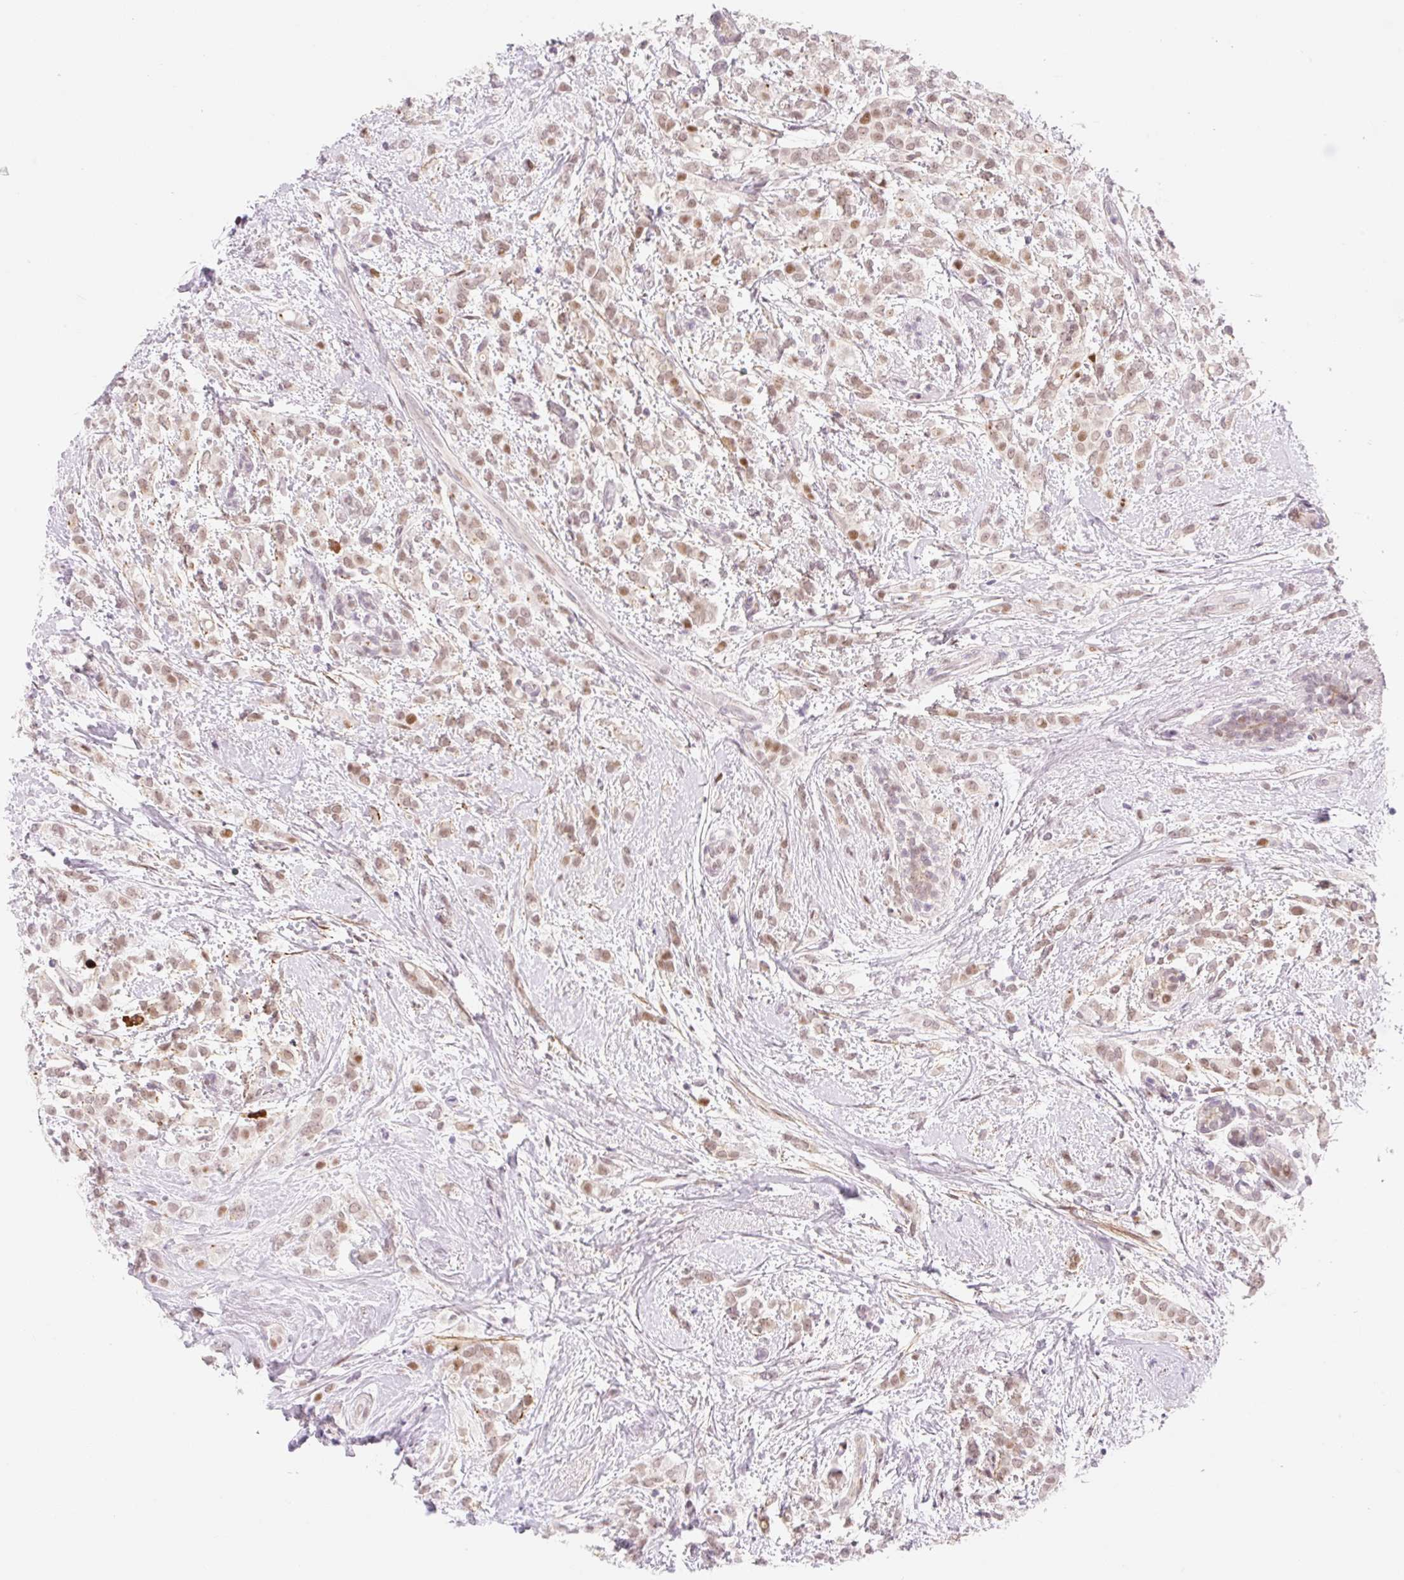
{"staining": {"intensity": "weak", "quantity": ">75%", "location": "nuclear"}, "tissue": "breast cancer", "cell_type": "Tumor cells", "image_type": "cancer", "snomed": [{"axis": "morphology", "description": "Lobular carcinoma"}, {"axis": "topography", "description": "Breast"}], "caption": "Immunohistochemistry (IHC) of lobular carcinoma (breast) shows low levels of weak nuclear positivity in about >75% of tumor cells.", "gene": "H2BW1", "patient": {"sex": "female", "age": 68}}